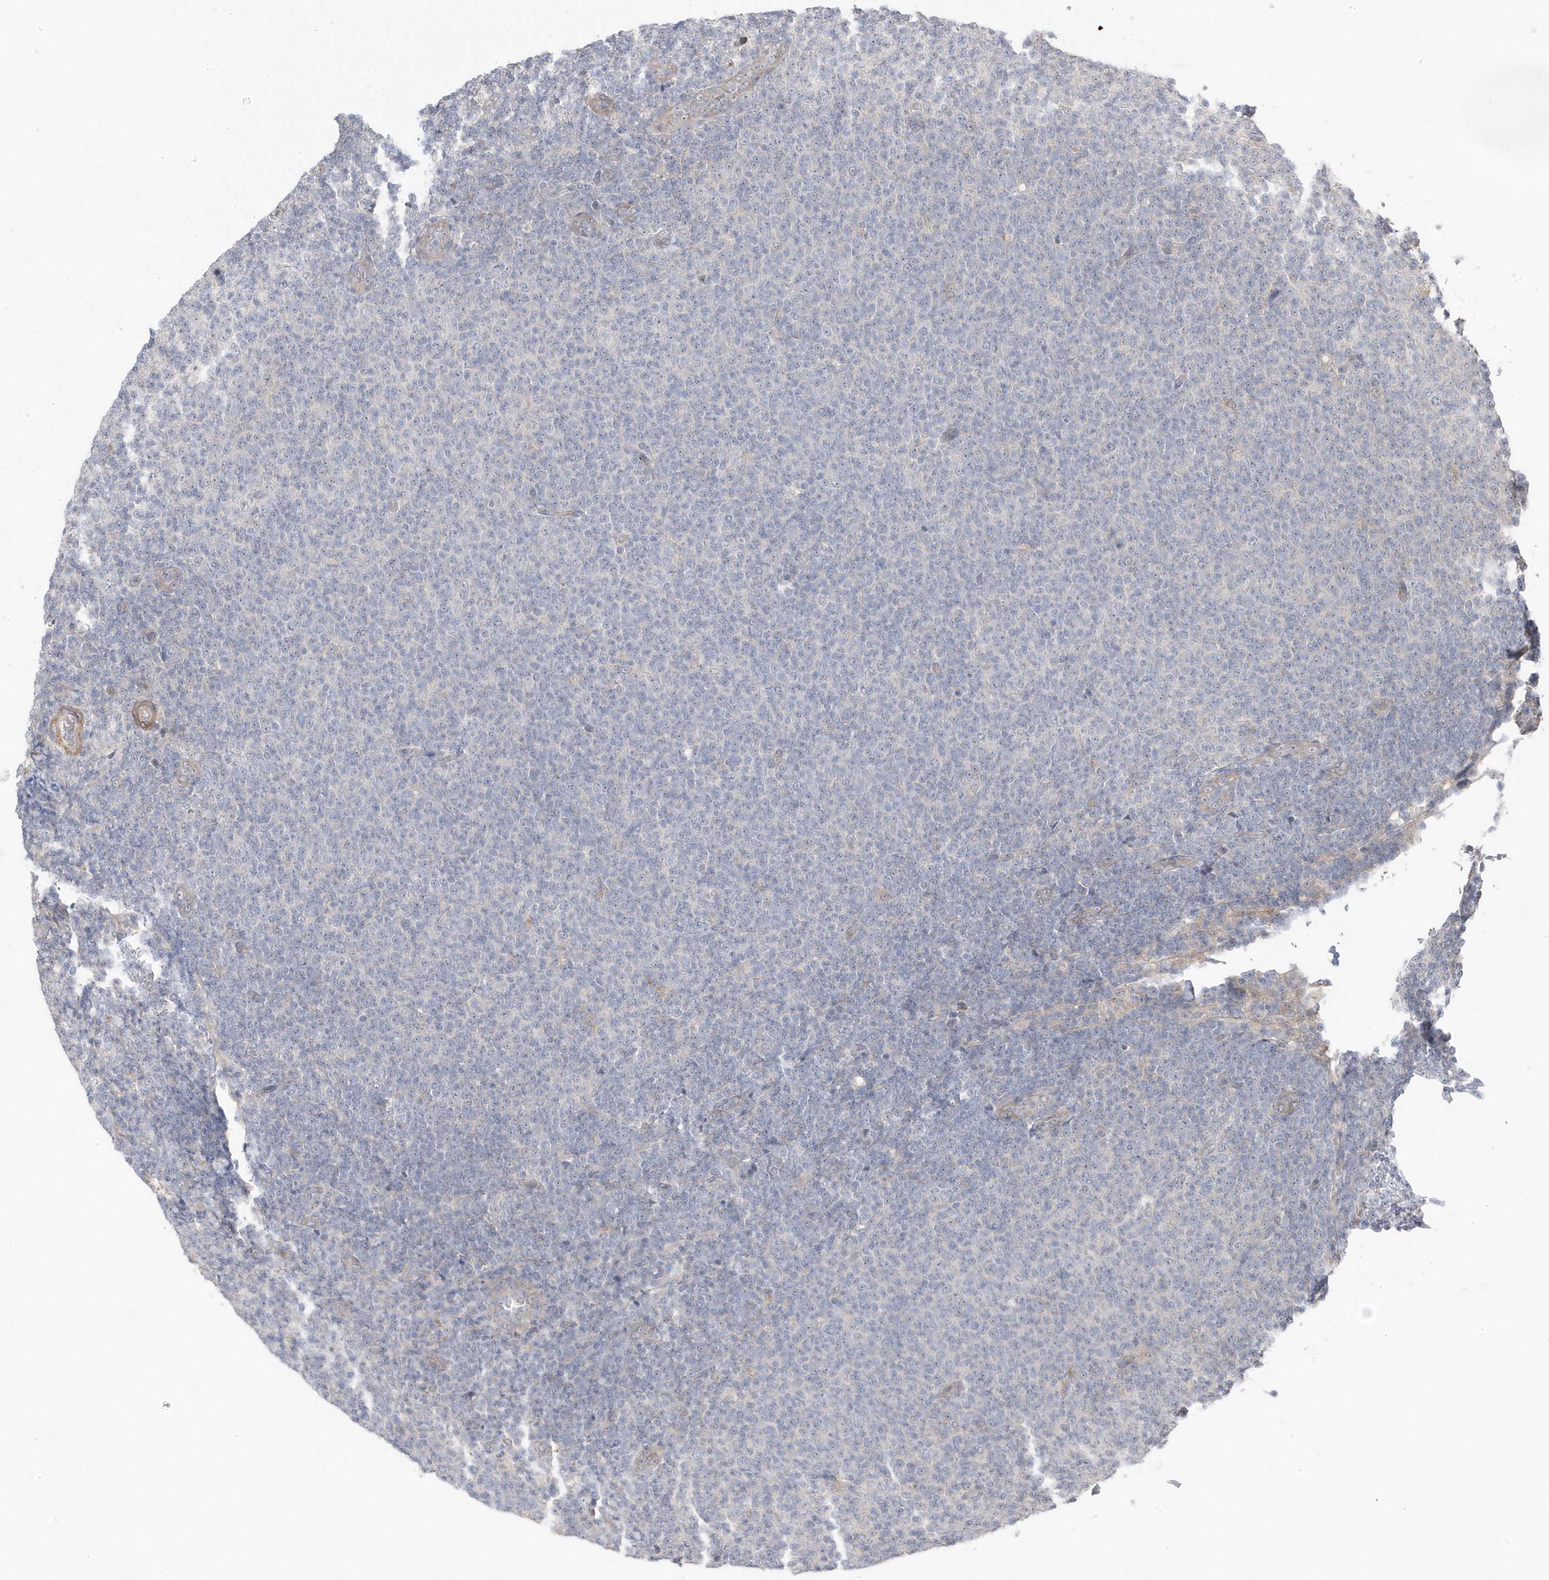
{"staining": {"intensity": "negative", "quantity": "none", "location": "none"}, "tissue": "lymphoma", "cell_type": "Tumor cells", "image_type": "cancer", "snomed": [{"axis": "morphology", "description": "Malignant lymphoma, non-Hodgkin's type, Low grade"}, {"axis": "topography", "description": "Lymph node"}], "caption": "High magnification brightfield microscopy of low-grade malignant lymphoma, non-Hodgkin's type stained with DAB (3,3'-diaminobenzidine) (brown) and counterstained with hematoxylin (blue): tumor cells show no significant staining.", "gene": "GTPBP6", "patient": {"sex": "male", "age": 66}}